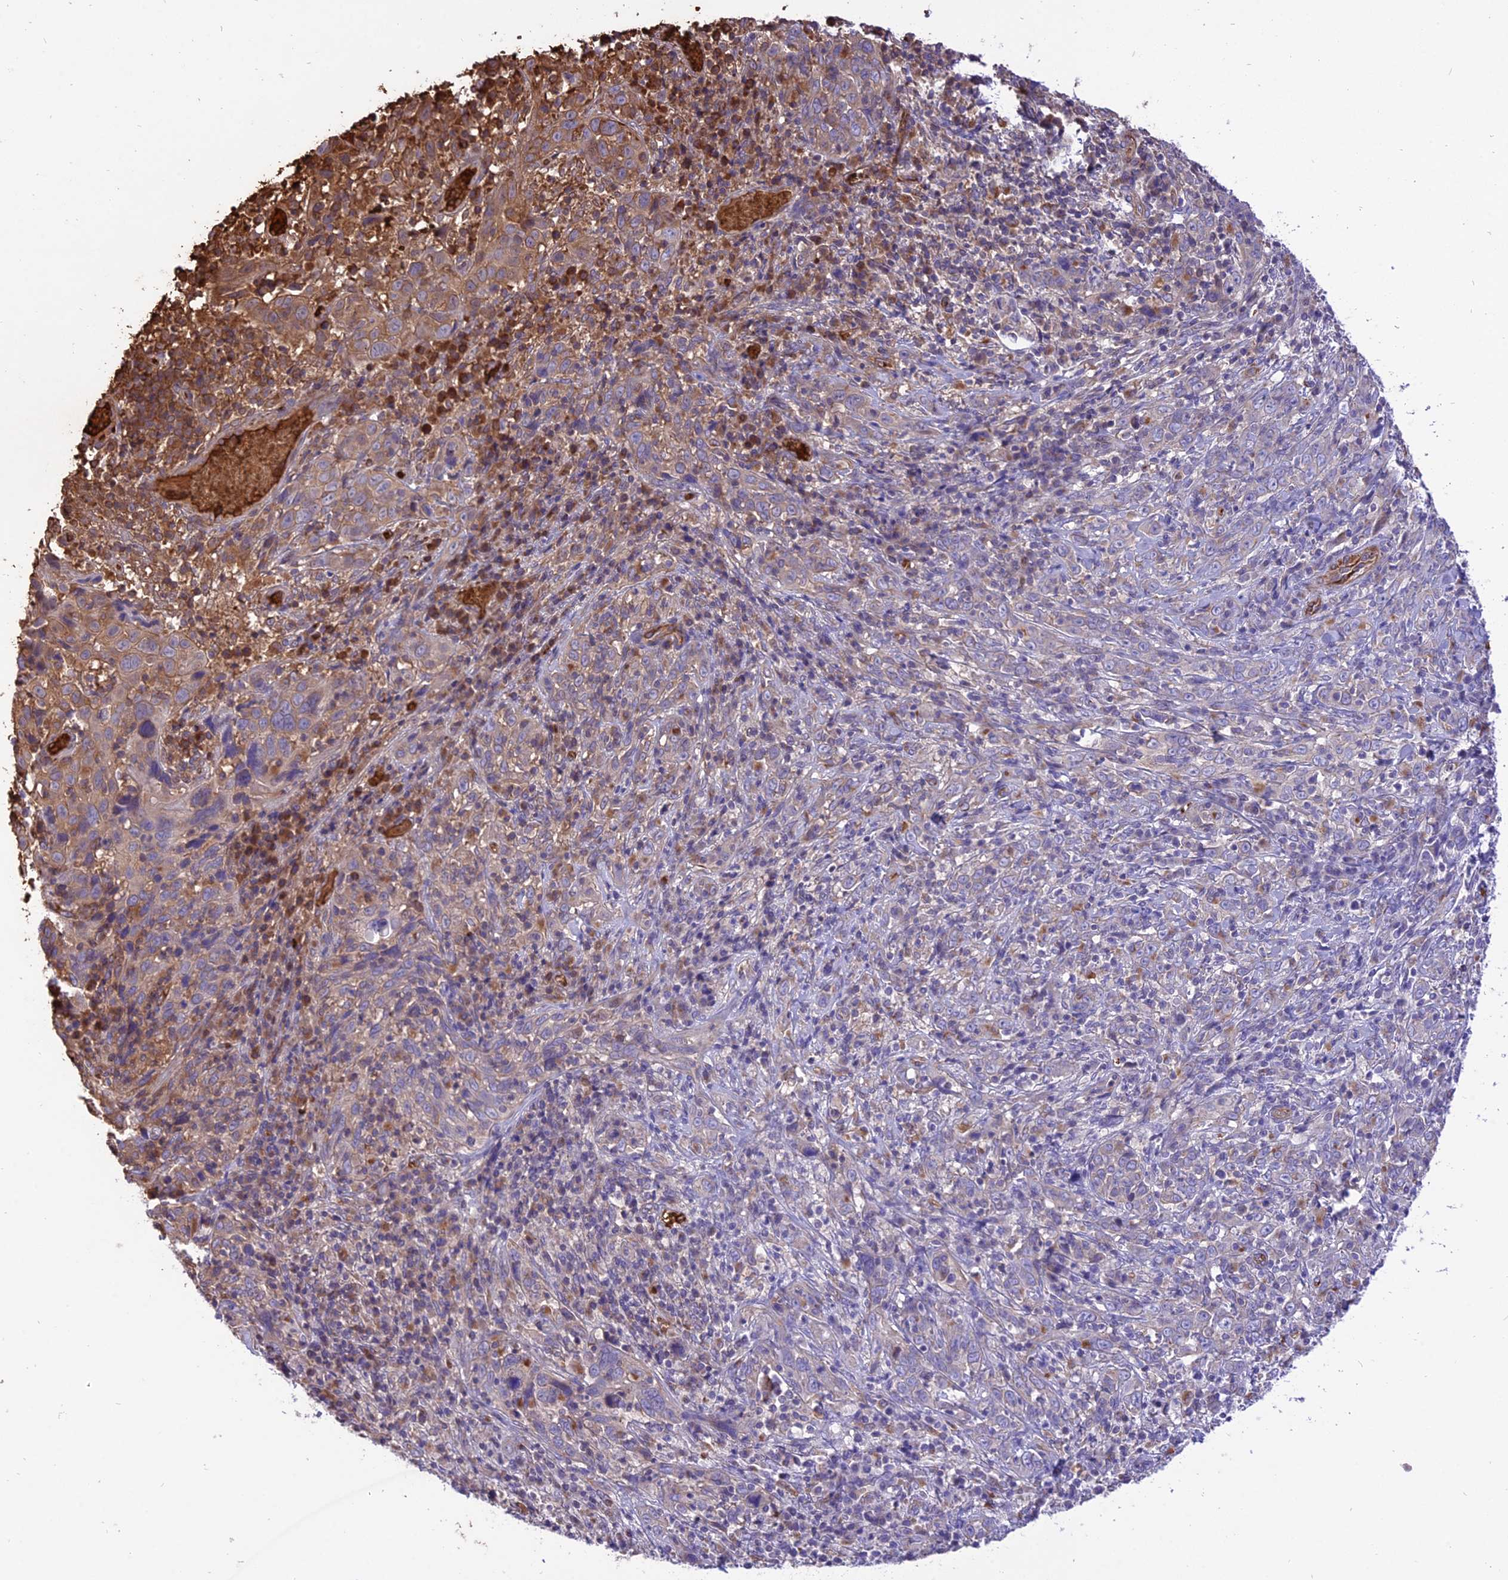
{"staining": {"intensity": "moderate", "quantity": "<25%", "location": "cytoplasmic/membranous"}, "tissue": "cervical cancer", "cell_type": "Tumor cells", "image_type": "cancer", "snomed": [{"axis": "morphology", "description": "Squamous cell carcinoma, NOS"}, {"axis": "topography", "description": "Cervix"}], "caption": "Squamous cell carcinoma (cervical) tissue shows moderate cytoplasmic/membranous staining in about <25% of tumor cells, visualized by immunohistochemistry.", "gene": "TTC4", "patient": {"sex": "female", "age": 46}}